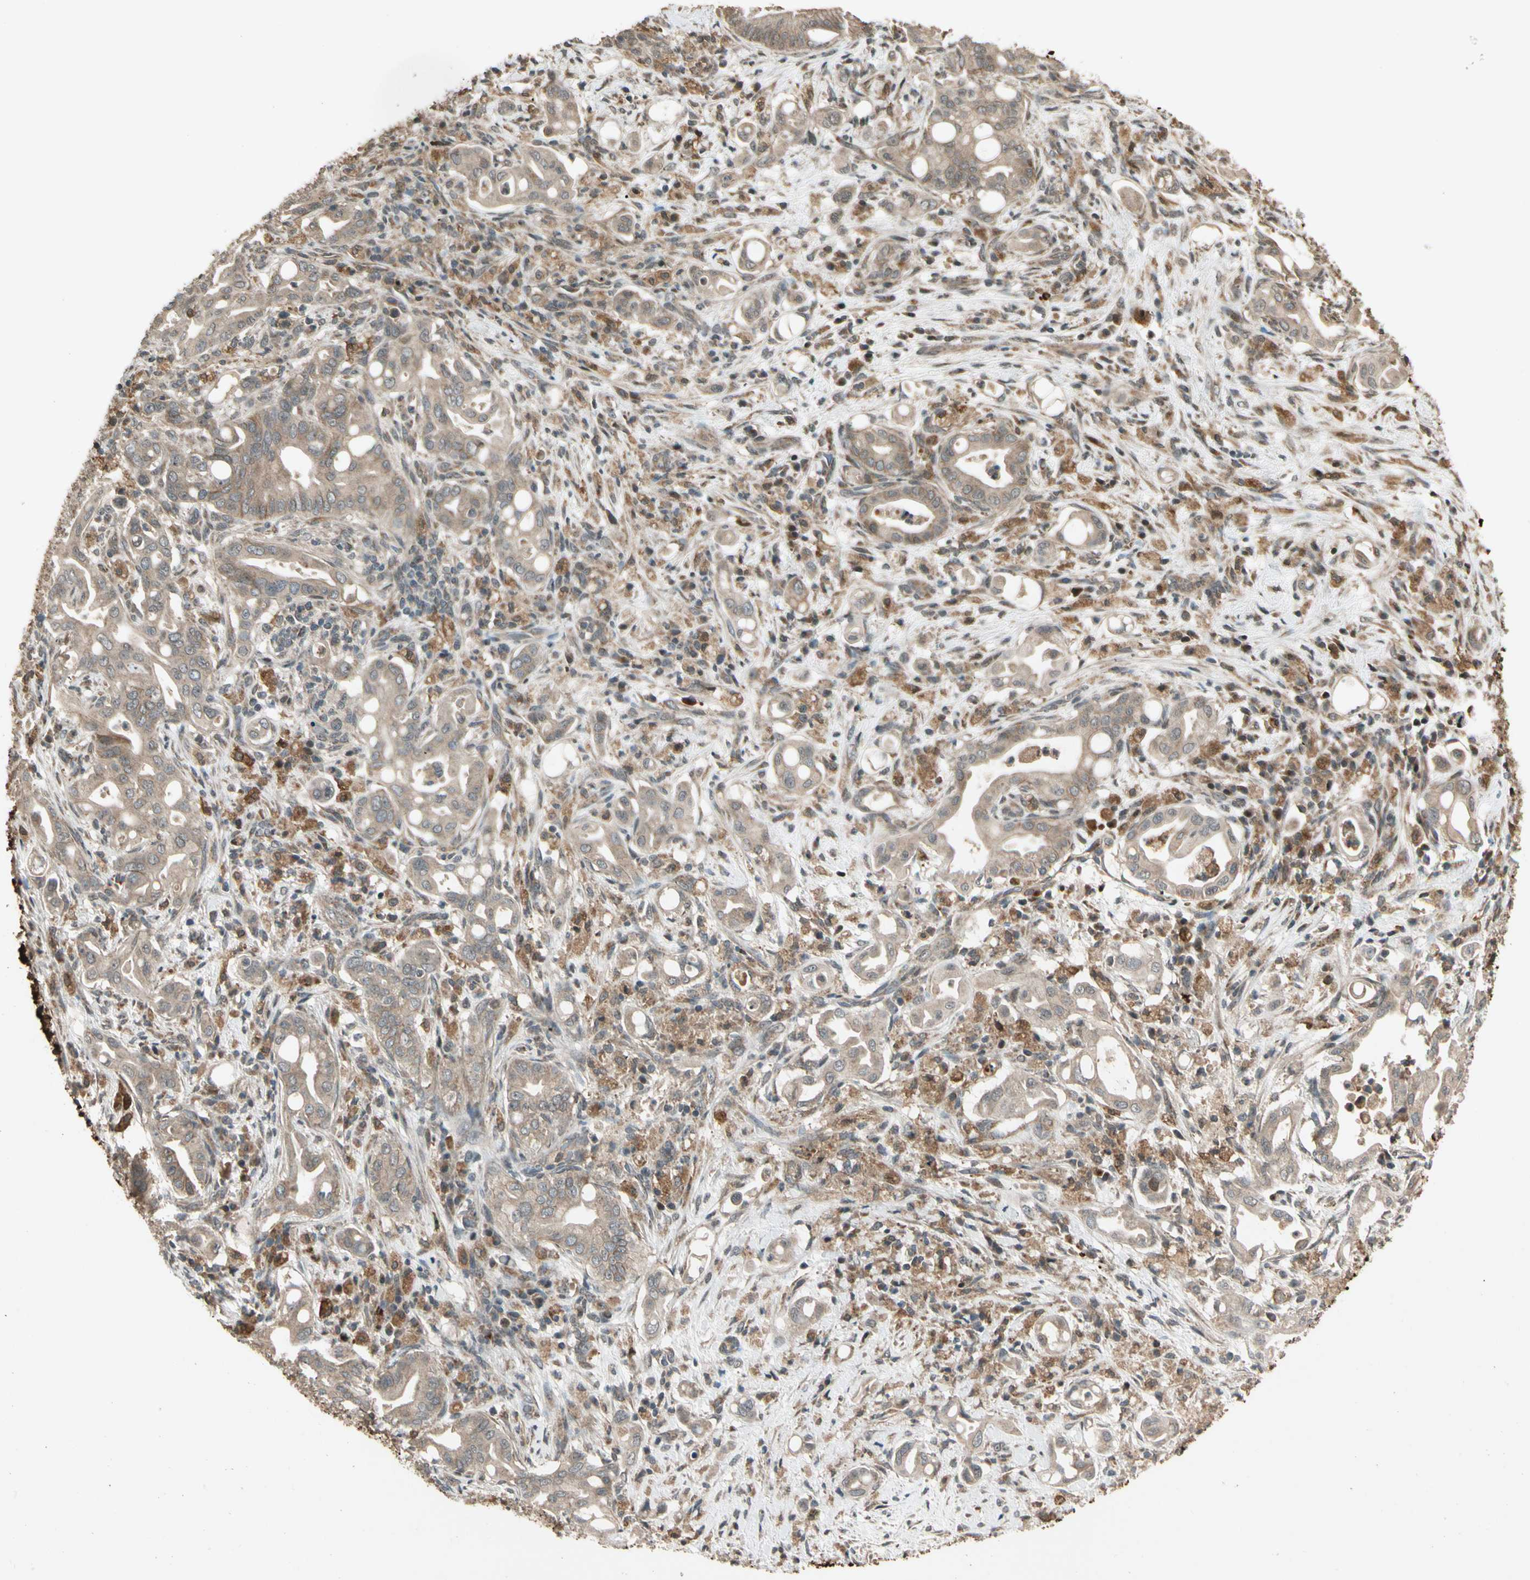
{"staining": {"intensity": "weak", "quantity": ">75%", "location": "cytoplasmic/membranous"}, "tissue": "liver cancer", "cell_type": "Tumor cells", "image_type": "cancer", "snomed": [{"axis": "morphology", "description": "Cholangiocarcinoma"}, {"axis": "topography", "description": "Liver"}], "caption": "Cholangiocarcinoma (liver) was stained to show a protein in brown. There is low levels of weak cytoplasmic/membranous staining in approximately >75% of tumor cells.", "gene": "GLUL", "patient": {"sex": "female", "age": 68}}